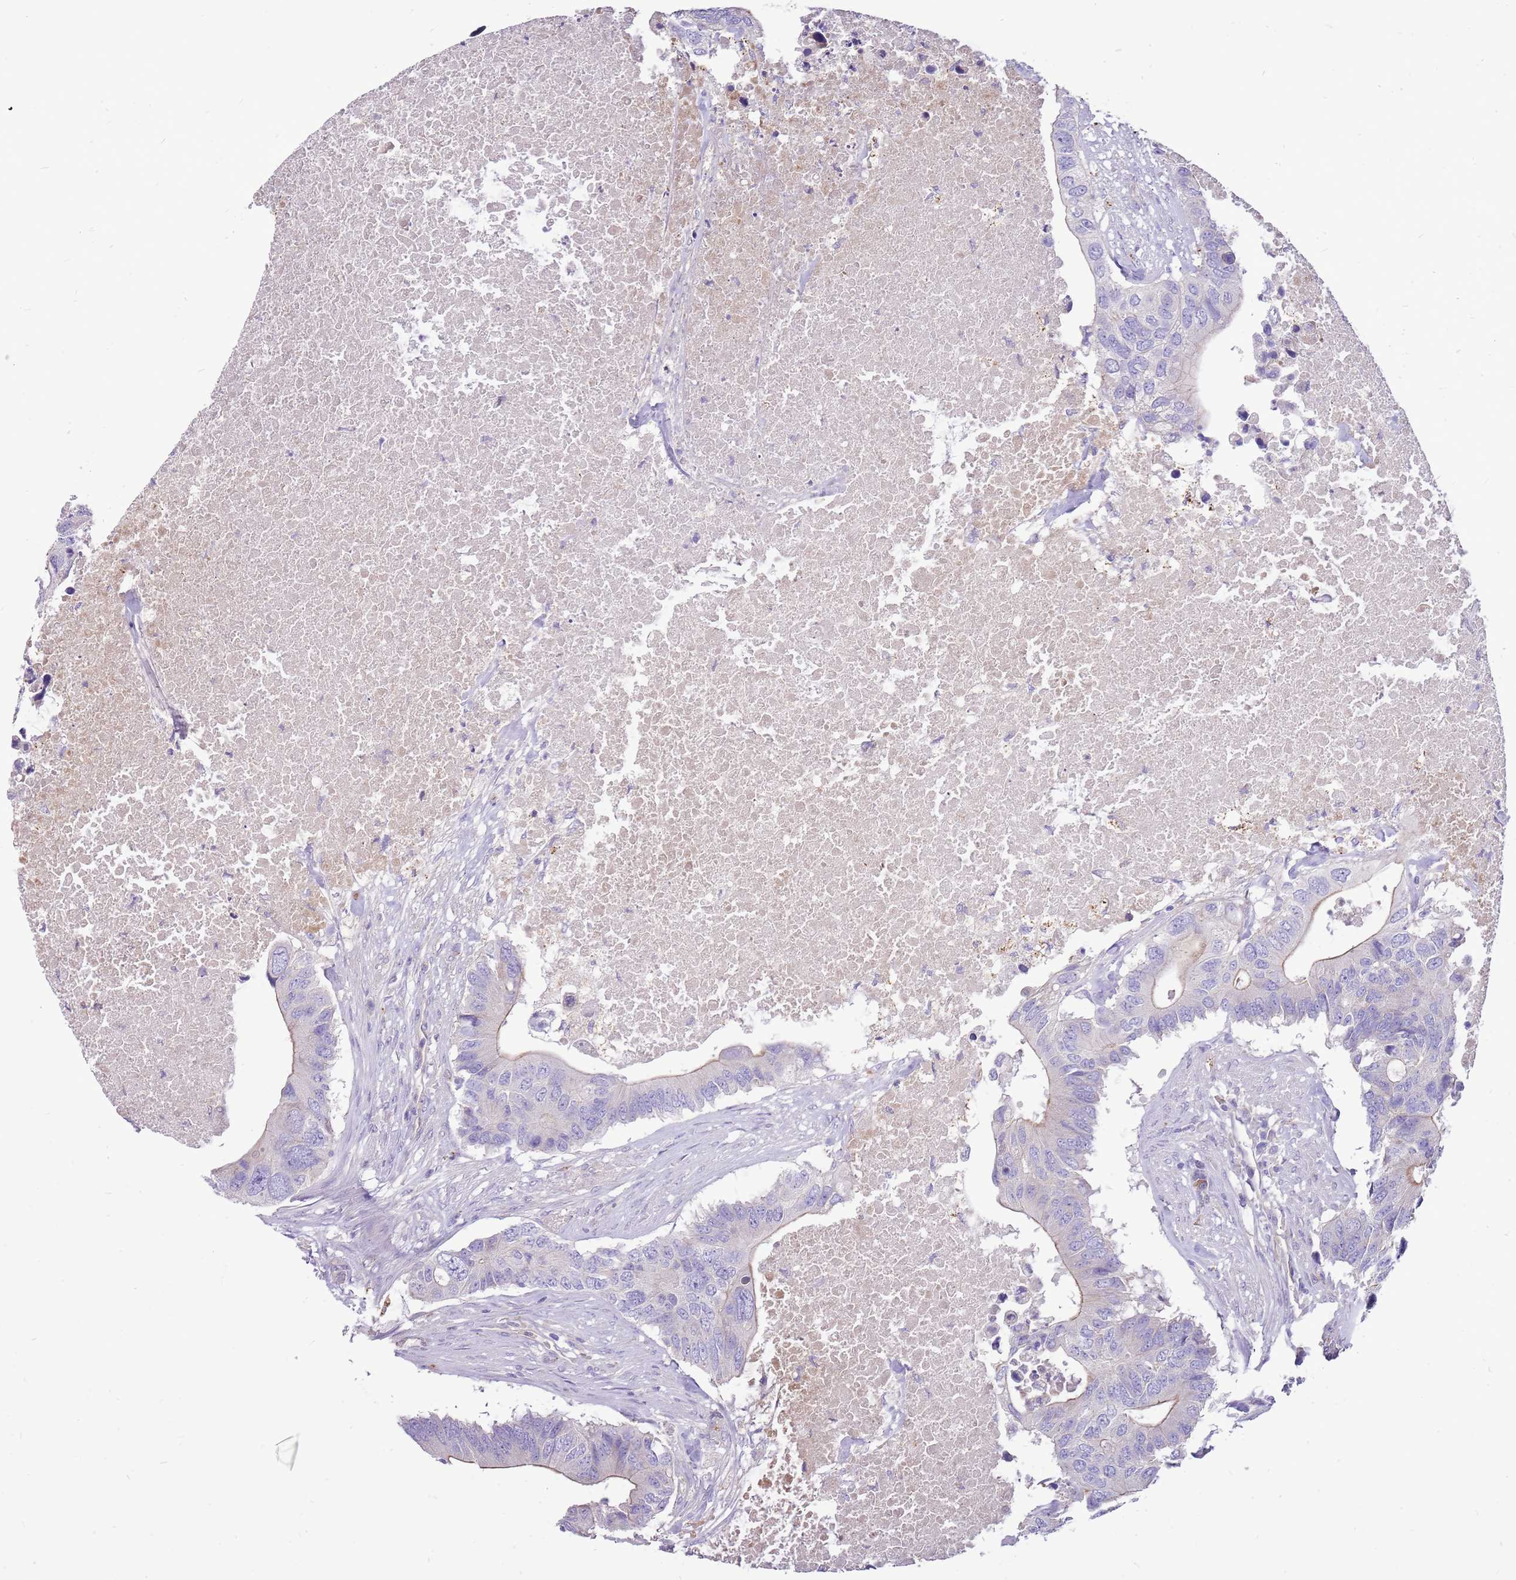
{"staining": {"intensity": "weak", "quantity": "<25%", "location": "cytoplasmic/membranous"}, "tissue": "colorectal cancer", "cell_type": "Tumor cells", "image_type": "cancer", "snomed": [{"axis": "morphology", "description": "Adenocarcinoma, NOS"}, {"axis": "topography", "description": "Colon"}], "caption": "Immunohistochemistry (IHC) of colorectal cancer shows no positivity in tumor cells. (DAB IHC, high magnification).", "gene": "NTN4", "patient": {"sex": "male", "age": 71}}